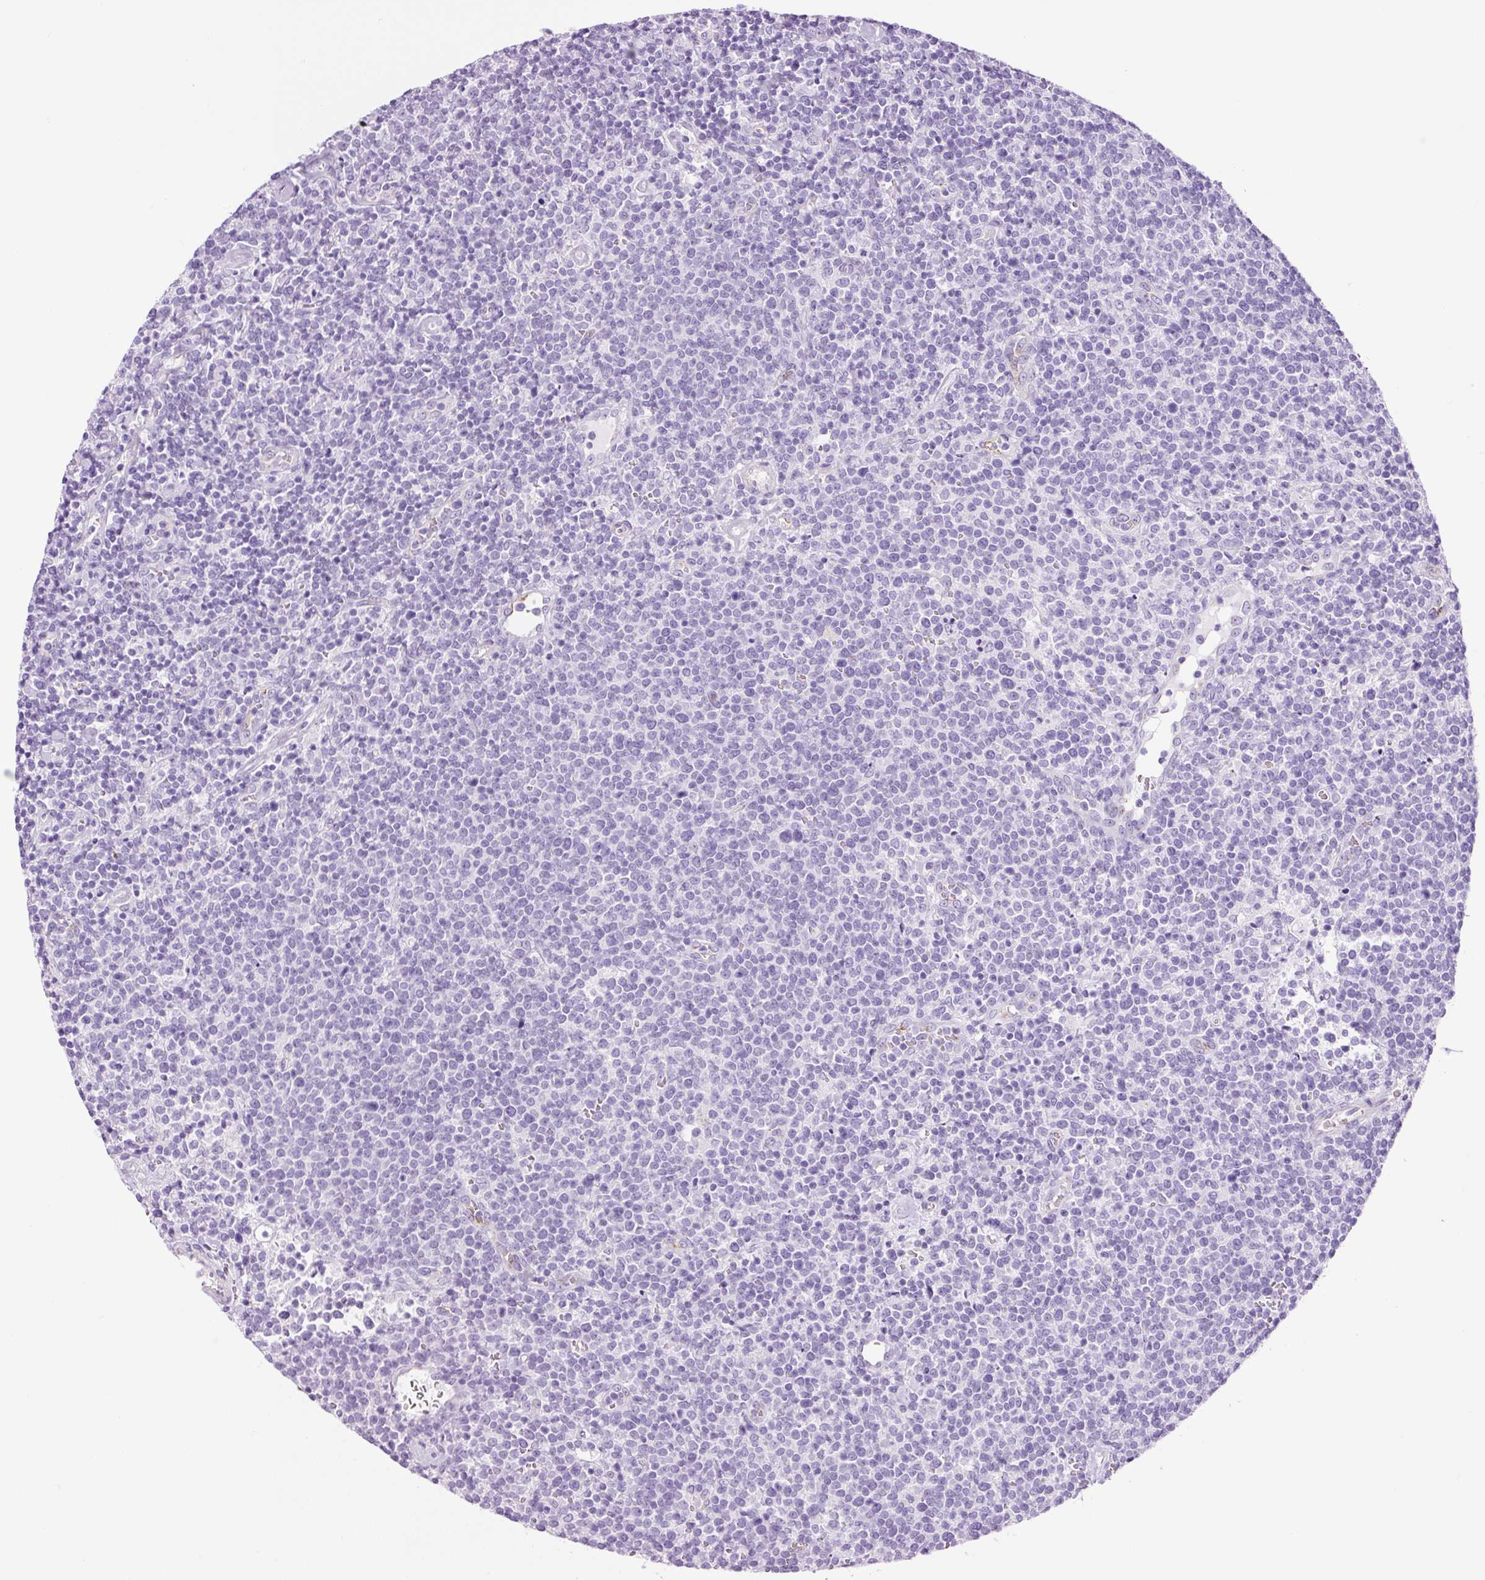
{"staining": {"intensity": "negative", "quantity": "none", "location": "none"}, "tissue": "lymphoma", "cell_type": "Tumor cells", "image_type": "cancer", "snomed": [{"axis": "morphology", "description": "Malignant lymphoma, non-Hodgkin's type, High grade"}, {"axis": "topography", "description": "Lymph node"}], "caption": "This is a image of IHC staining of lymphoma, which shows no expression in tumor cells. (DAB (3,3'-diaminobenzidine) immunohistochemistry with hematoxylin counter stain).", "gene": "ADSS1", "patient": {"sex": "male", "age": 61}}